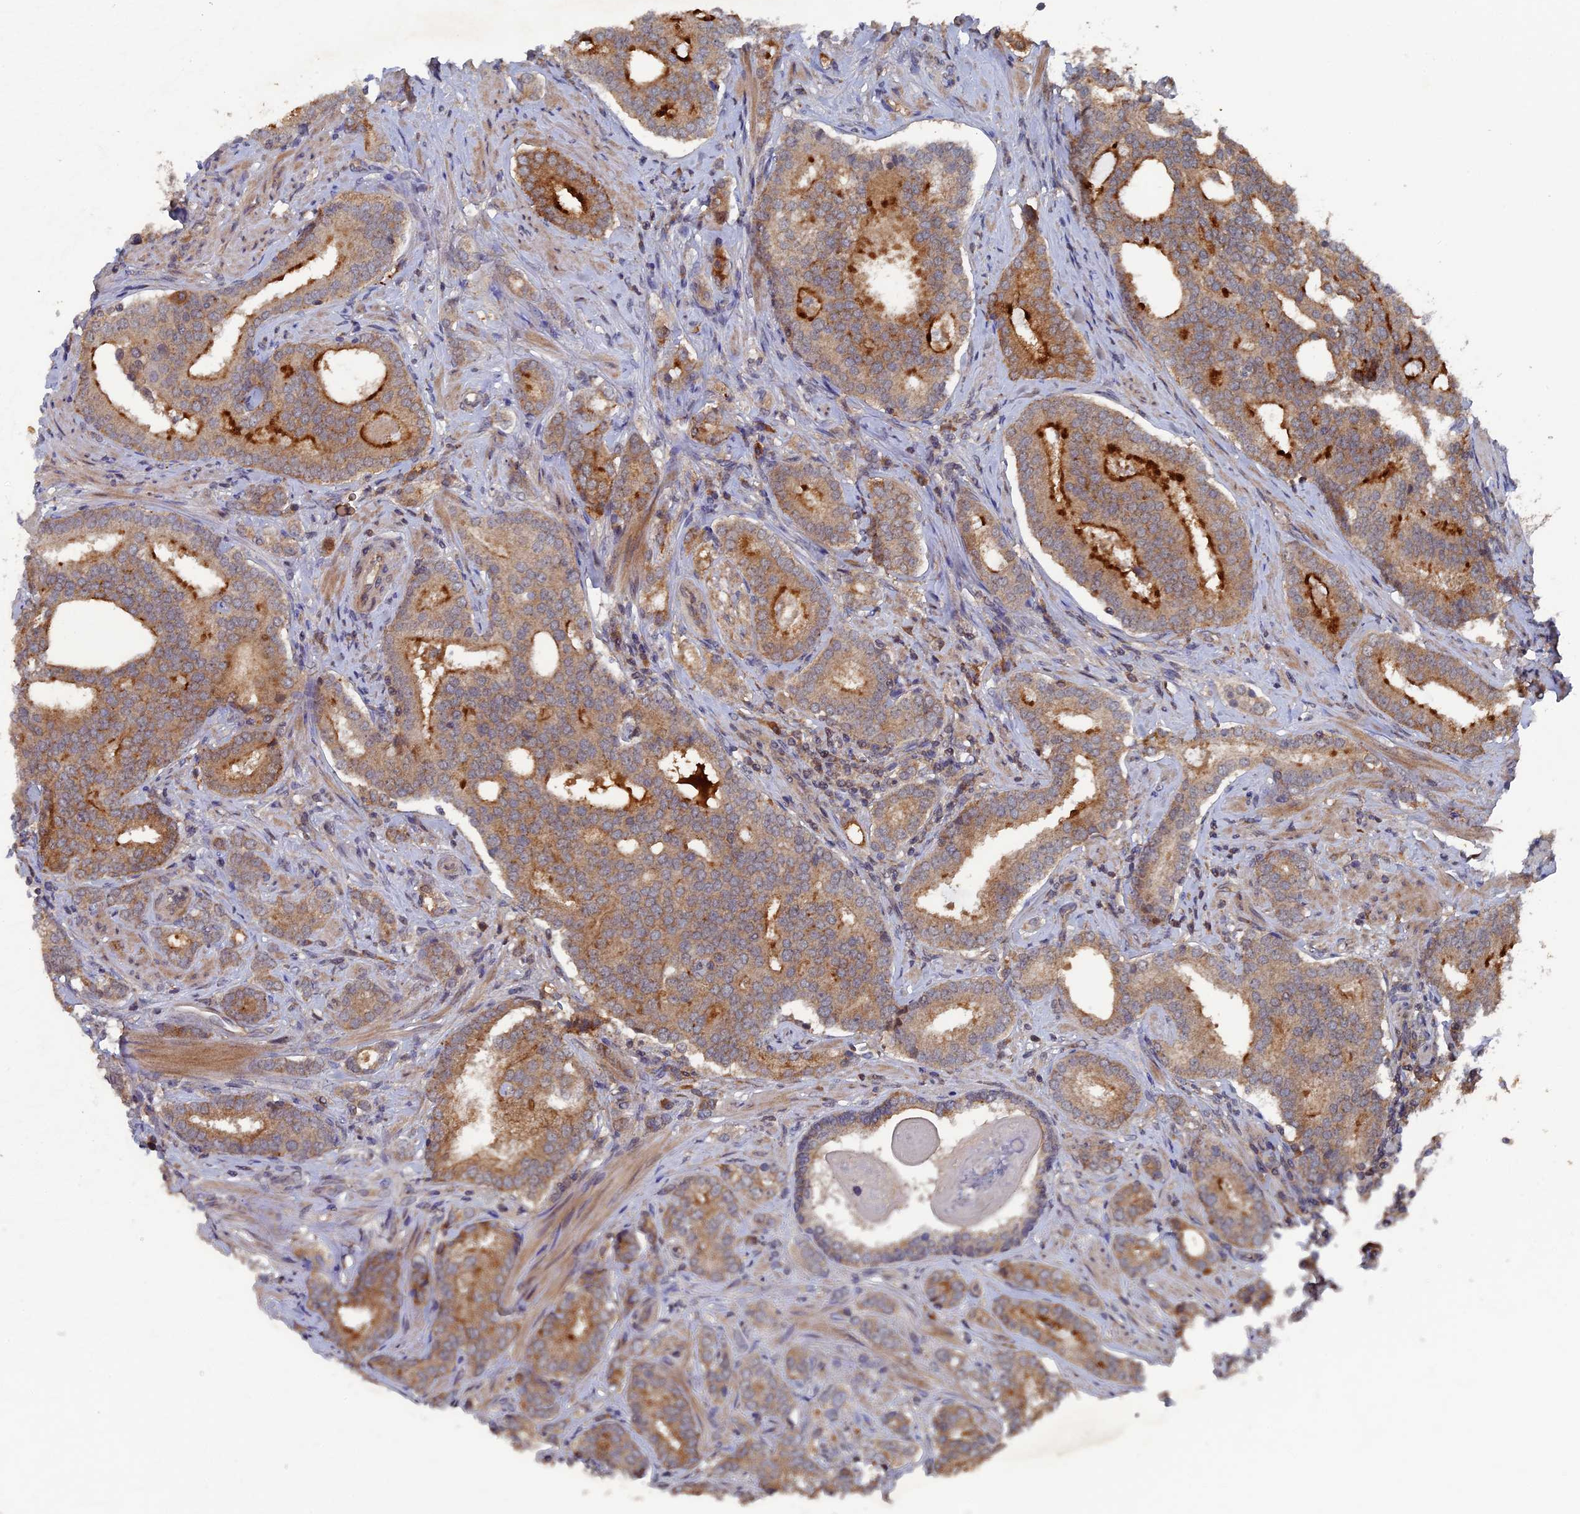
{"staining": {"intensity": "moderate", "quantity": ">75%", "location": "cytoplasmic/membranous"}, "tissue": "prostate cancer", "cell_type": "Tumor cells", "image_type": "cancer", "snomed": [{"axis": "morphology", "description": "Adenocarcinoma, High grade"}, {"axis": "topography", "description": "Prostate"}], "caption": "DAB immunohistochemical staining of human prostate cancer exhibits moderate cytoplasmic/membranous protein staining in about >75% of tumor cells.", "gene": "RAB15", "patient": {"sex": "male", "age": 63}}